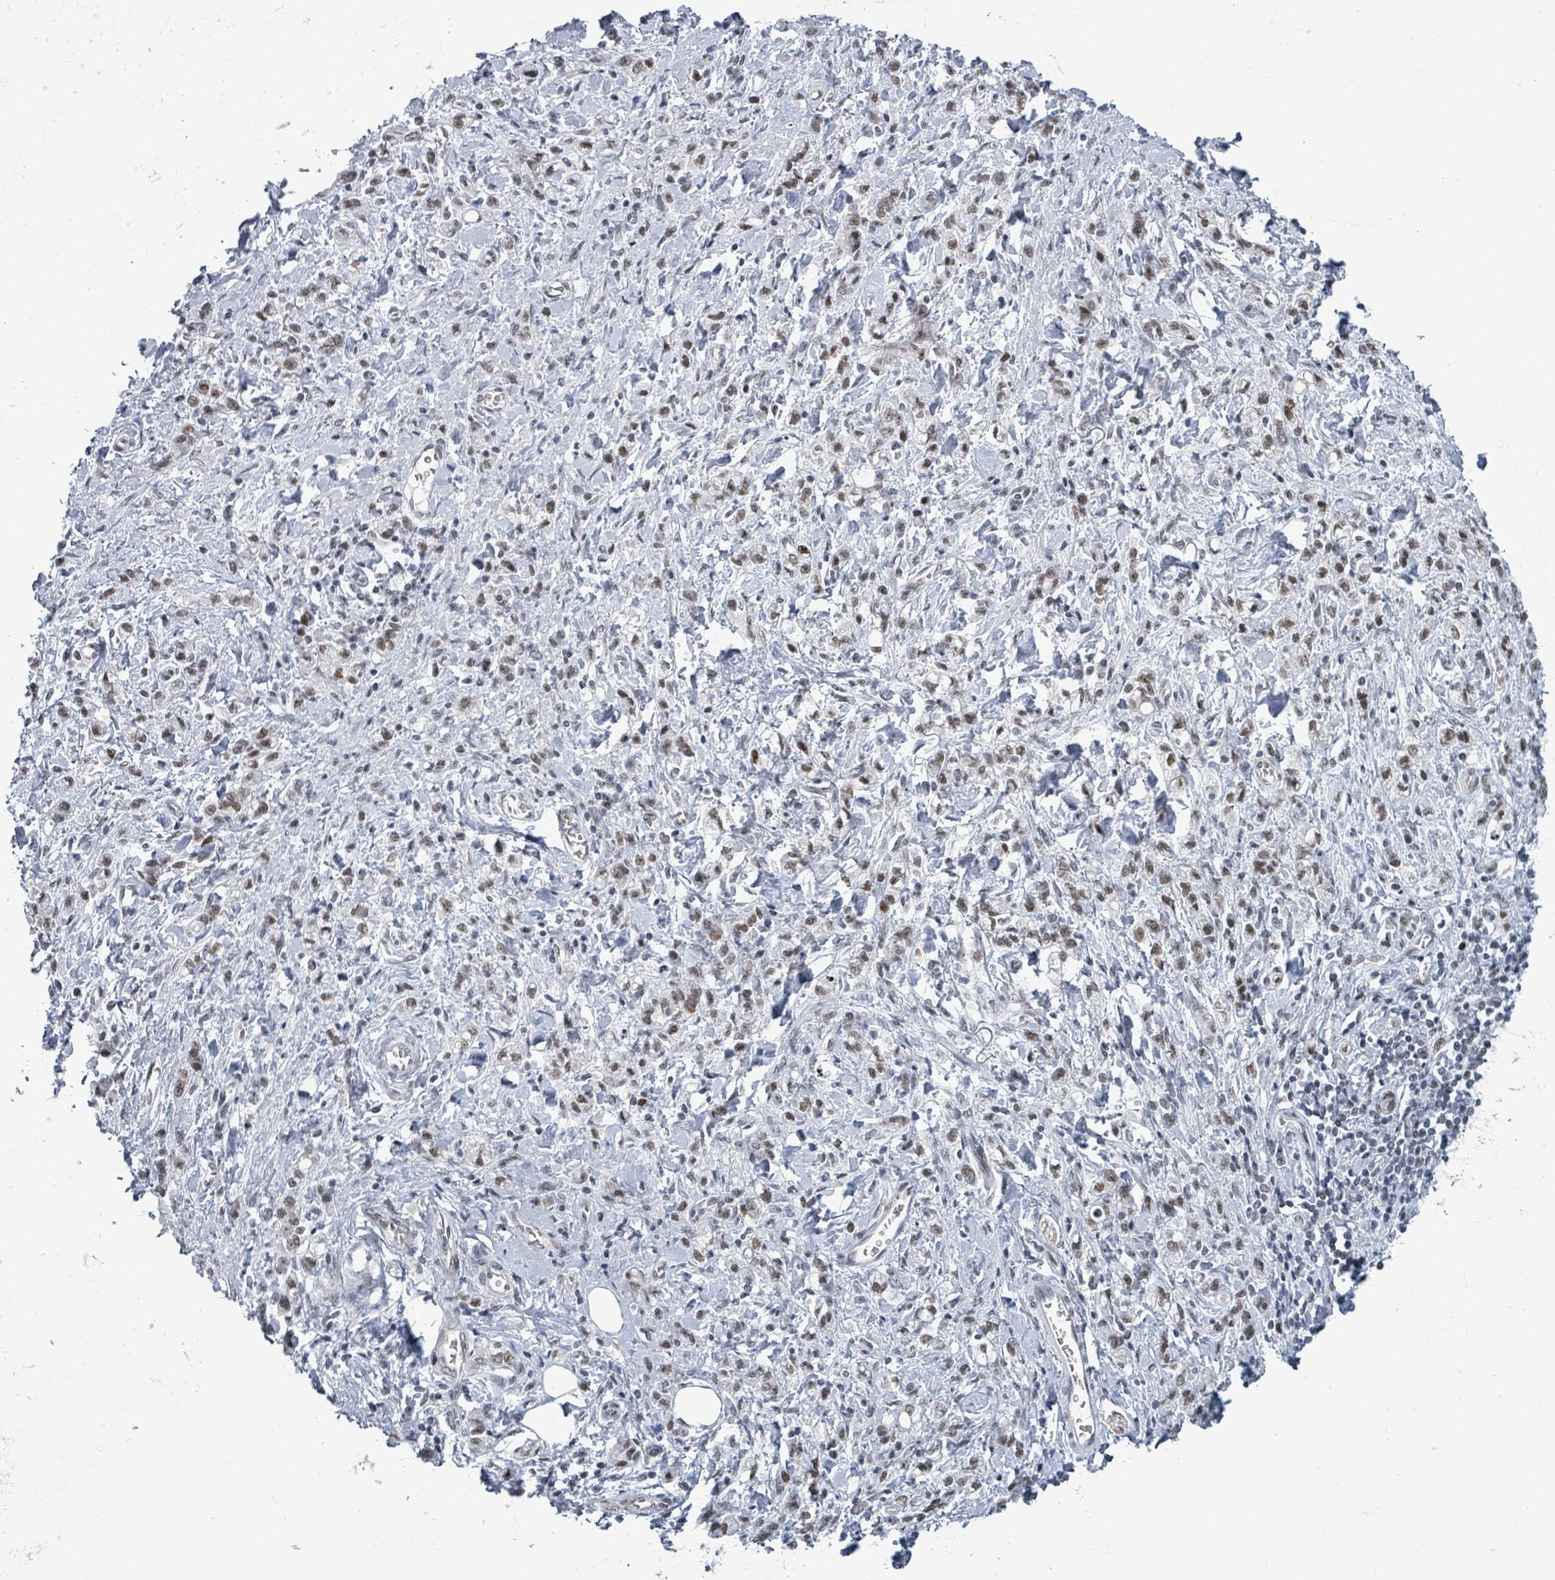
{"staining": {"intensity": "weak", "quantity": ">75%", "location": "nuclear"}, "tissue": "stomach cancer", "cell_type": "Tumor cells", "image_type": "cancer", "snomed": [{"axis": "morphology", "description": "Adenocarcinoma, NOS"}, {"axis": "topography", "description": "Stomach"}], "caption": "This photomicrograph displays IHC staining of stomach cancer (adenocarcinoma), with low weak nuclear staining in about >75% of tumor cells.", "gene": "ERCC5", "patient": {"sex": "male", "age": 77}}